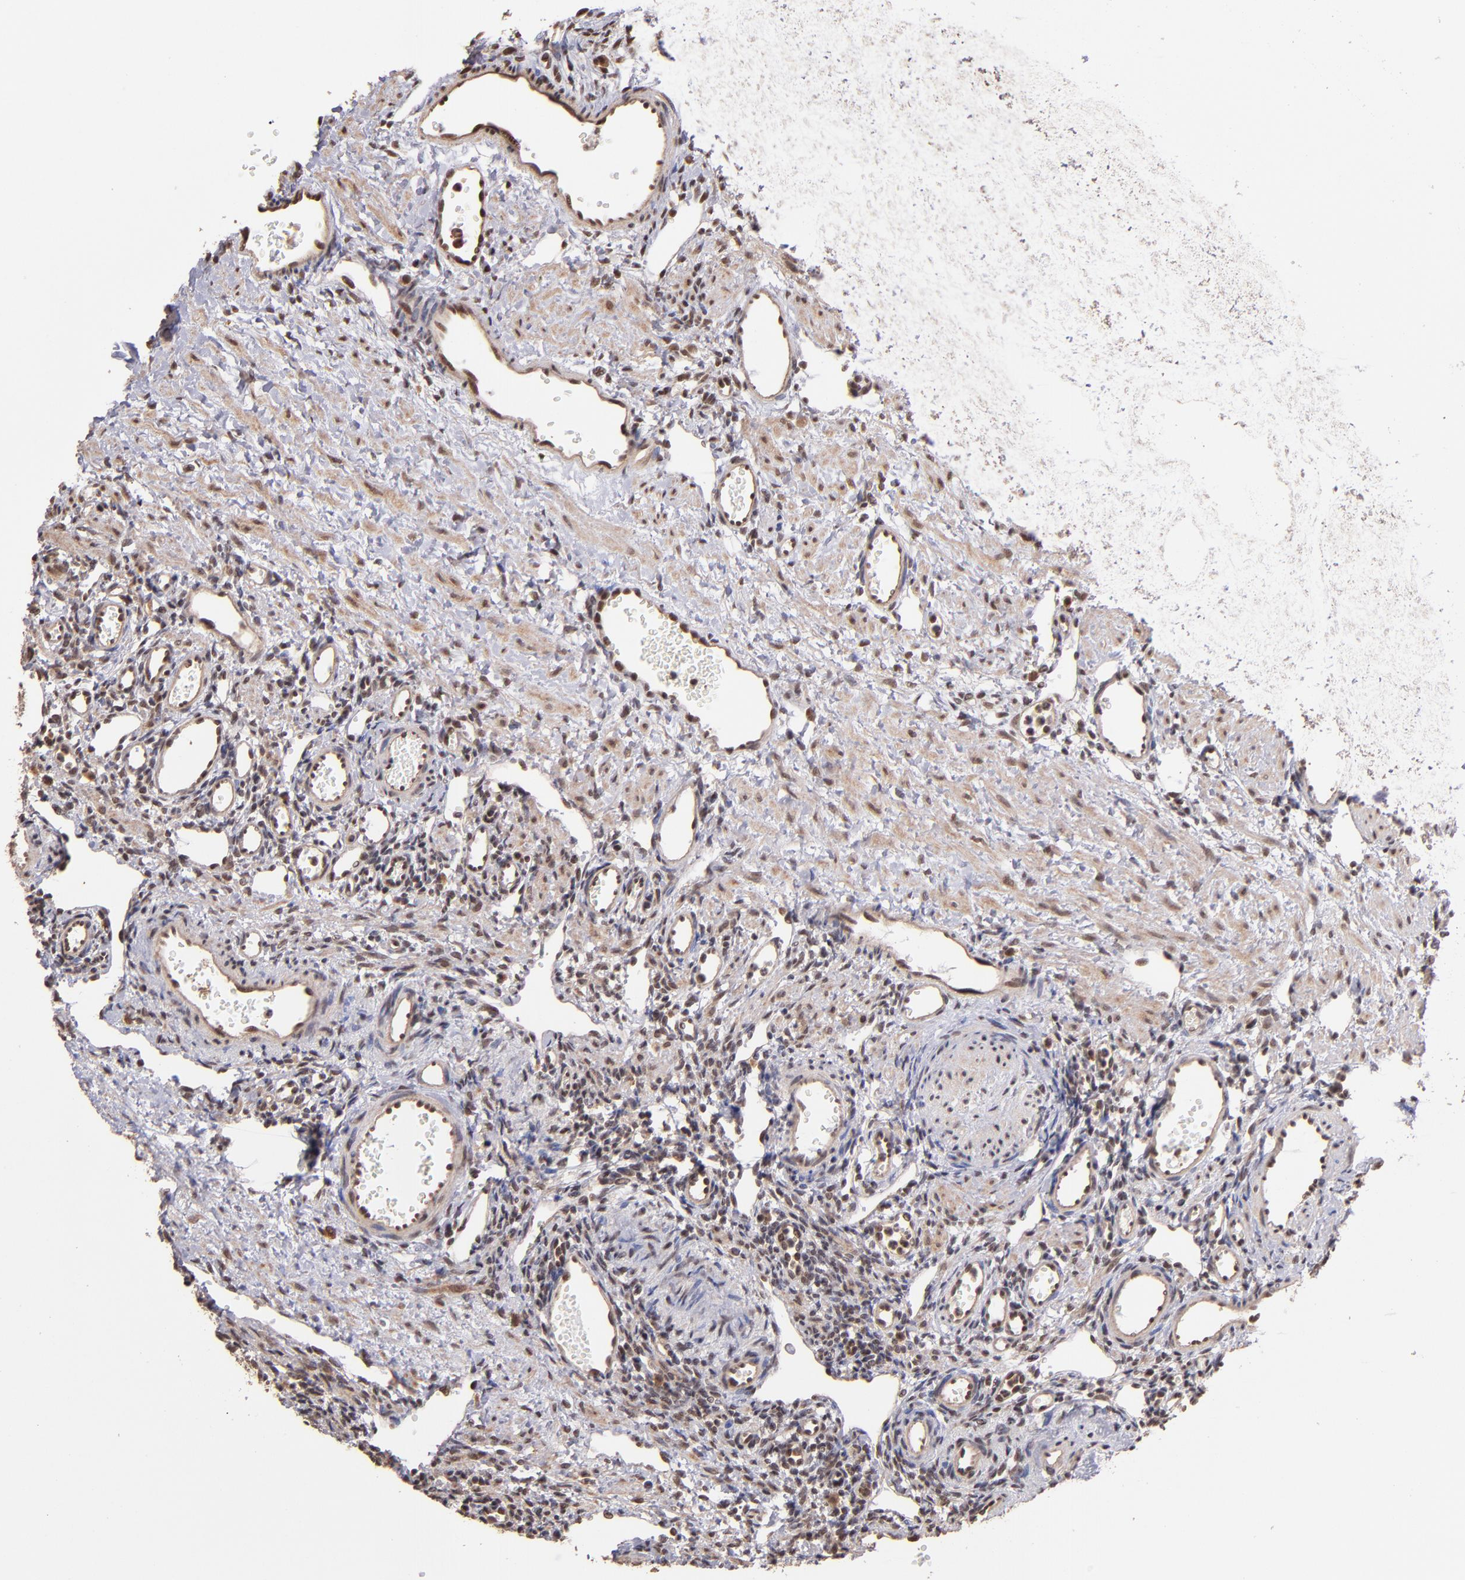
{"staining": {"intensity": "moderate", "quantity": ">75%", "location": "nuclear"}, "tissue": "ovary", "cell_type": "Follicle cells", "image_type": "normal", "snomed": [{"axis": "morphology", "description": "Normal tissue, NOS"}, {"axis": "topography", "description": "Ovary"}], "caption": "Immunohistochemical staining of benign ovary exhibits moderate nuclear protein positivity in about >75% of follicle cells. The protein of interest is shown in brown color, while the nuclei are stained blue.", "gene": "TERF2", "patient": {"sex": "female", "age": 33}}